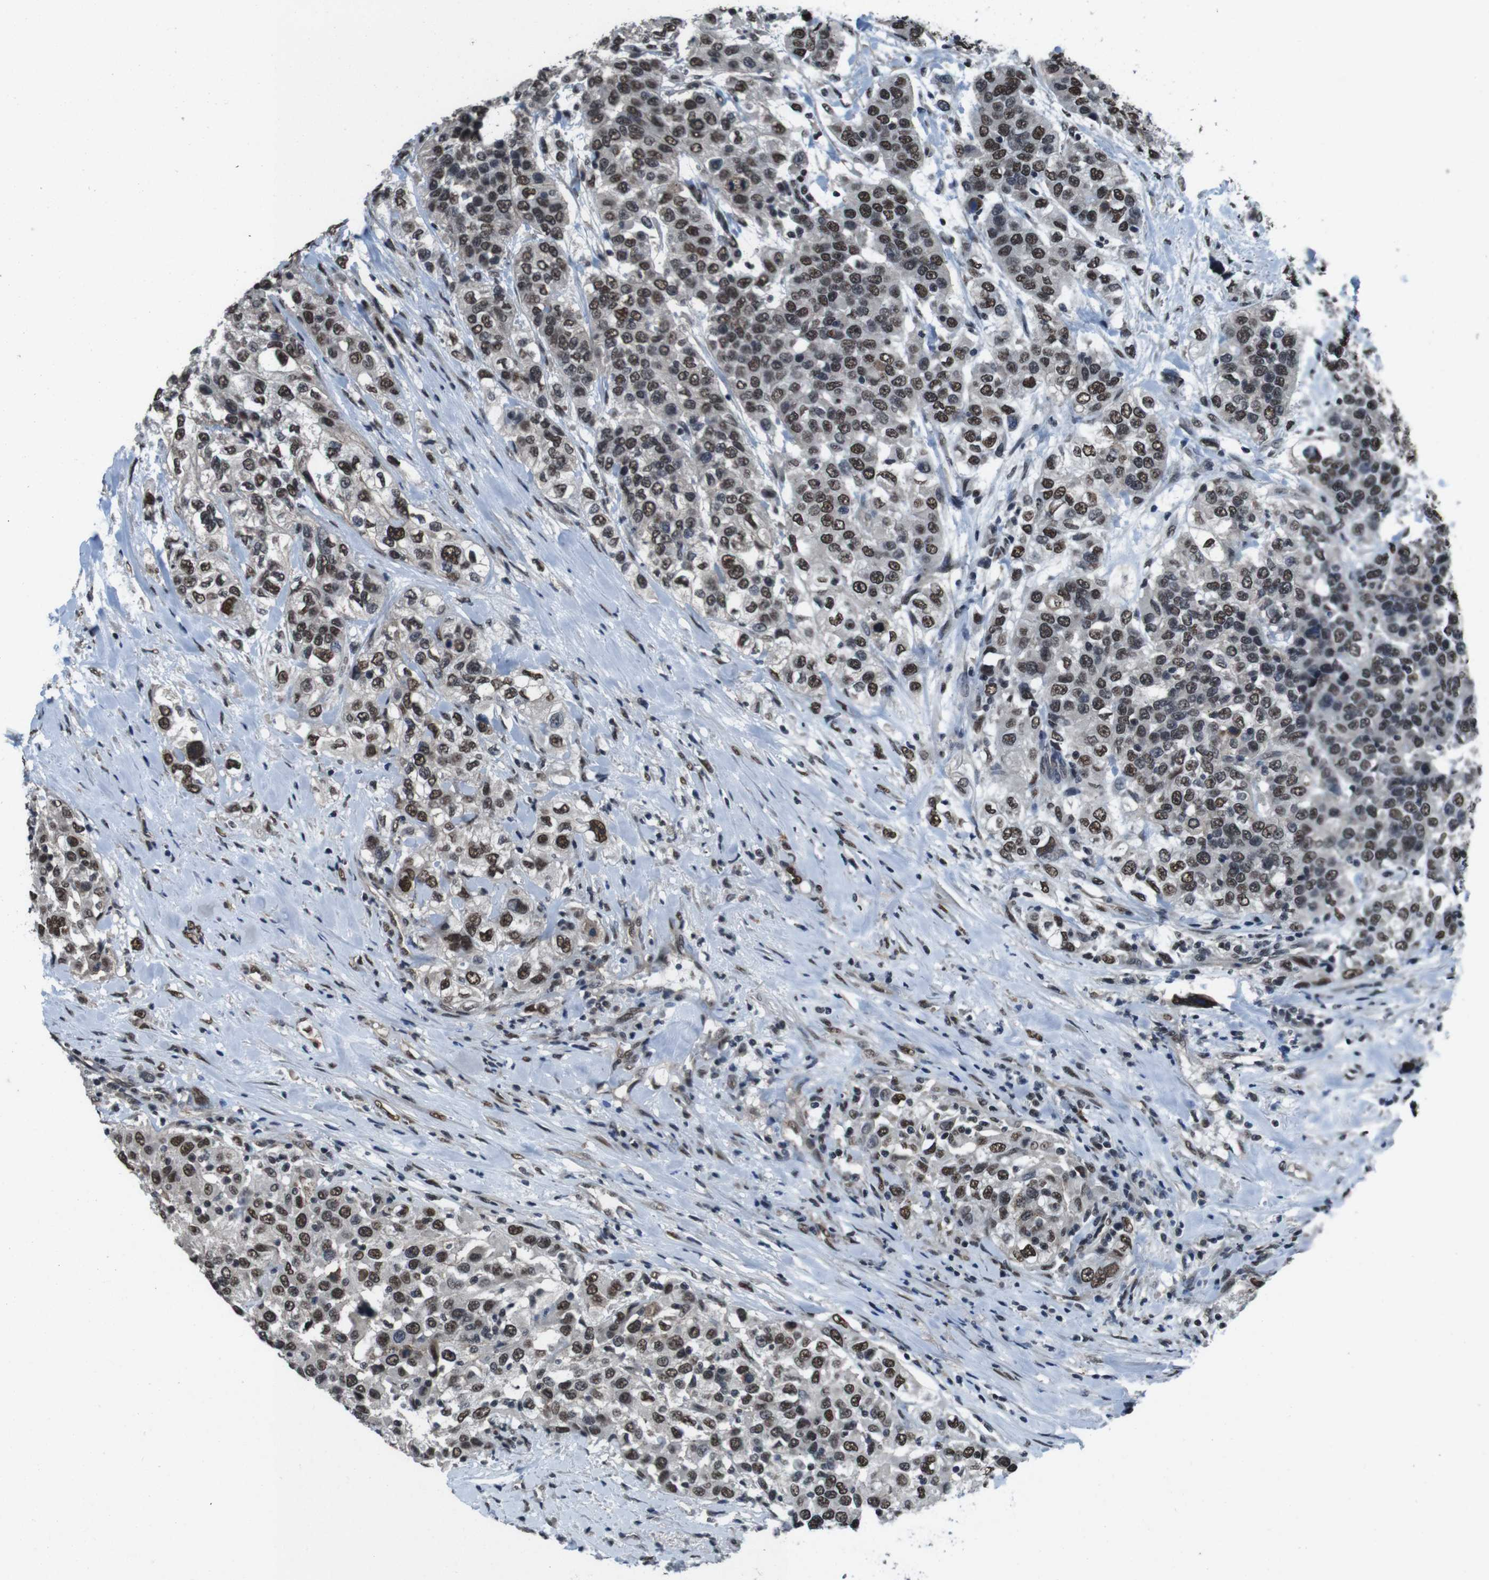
{"staining": {"intensity": "moderate", "quantity": ">75%", "location": "nuclear"}, "tissue": "urothelial cancer", "cell_type": "Tumor cells", "image_type": "cancer", "snomed": [{"axis": "morphology", "description": "Urothelial carcinoma, High grade"}, {"axis": "topography", "description": "Urinary bladder"}], "caption": "IHC of human high-grade urothelial carcinoma shows medium levels of moderate nuclear expression in approximately >75% of tumor cells. The staining was performed using DAB, with brown indicating positive protein expression. Nuclei are stained blue with hematoxylin.", "gene": "NR4A2", "patient": {"sex": "female", "age": 80}}